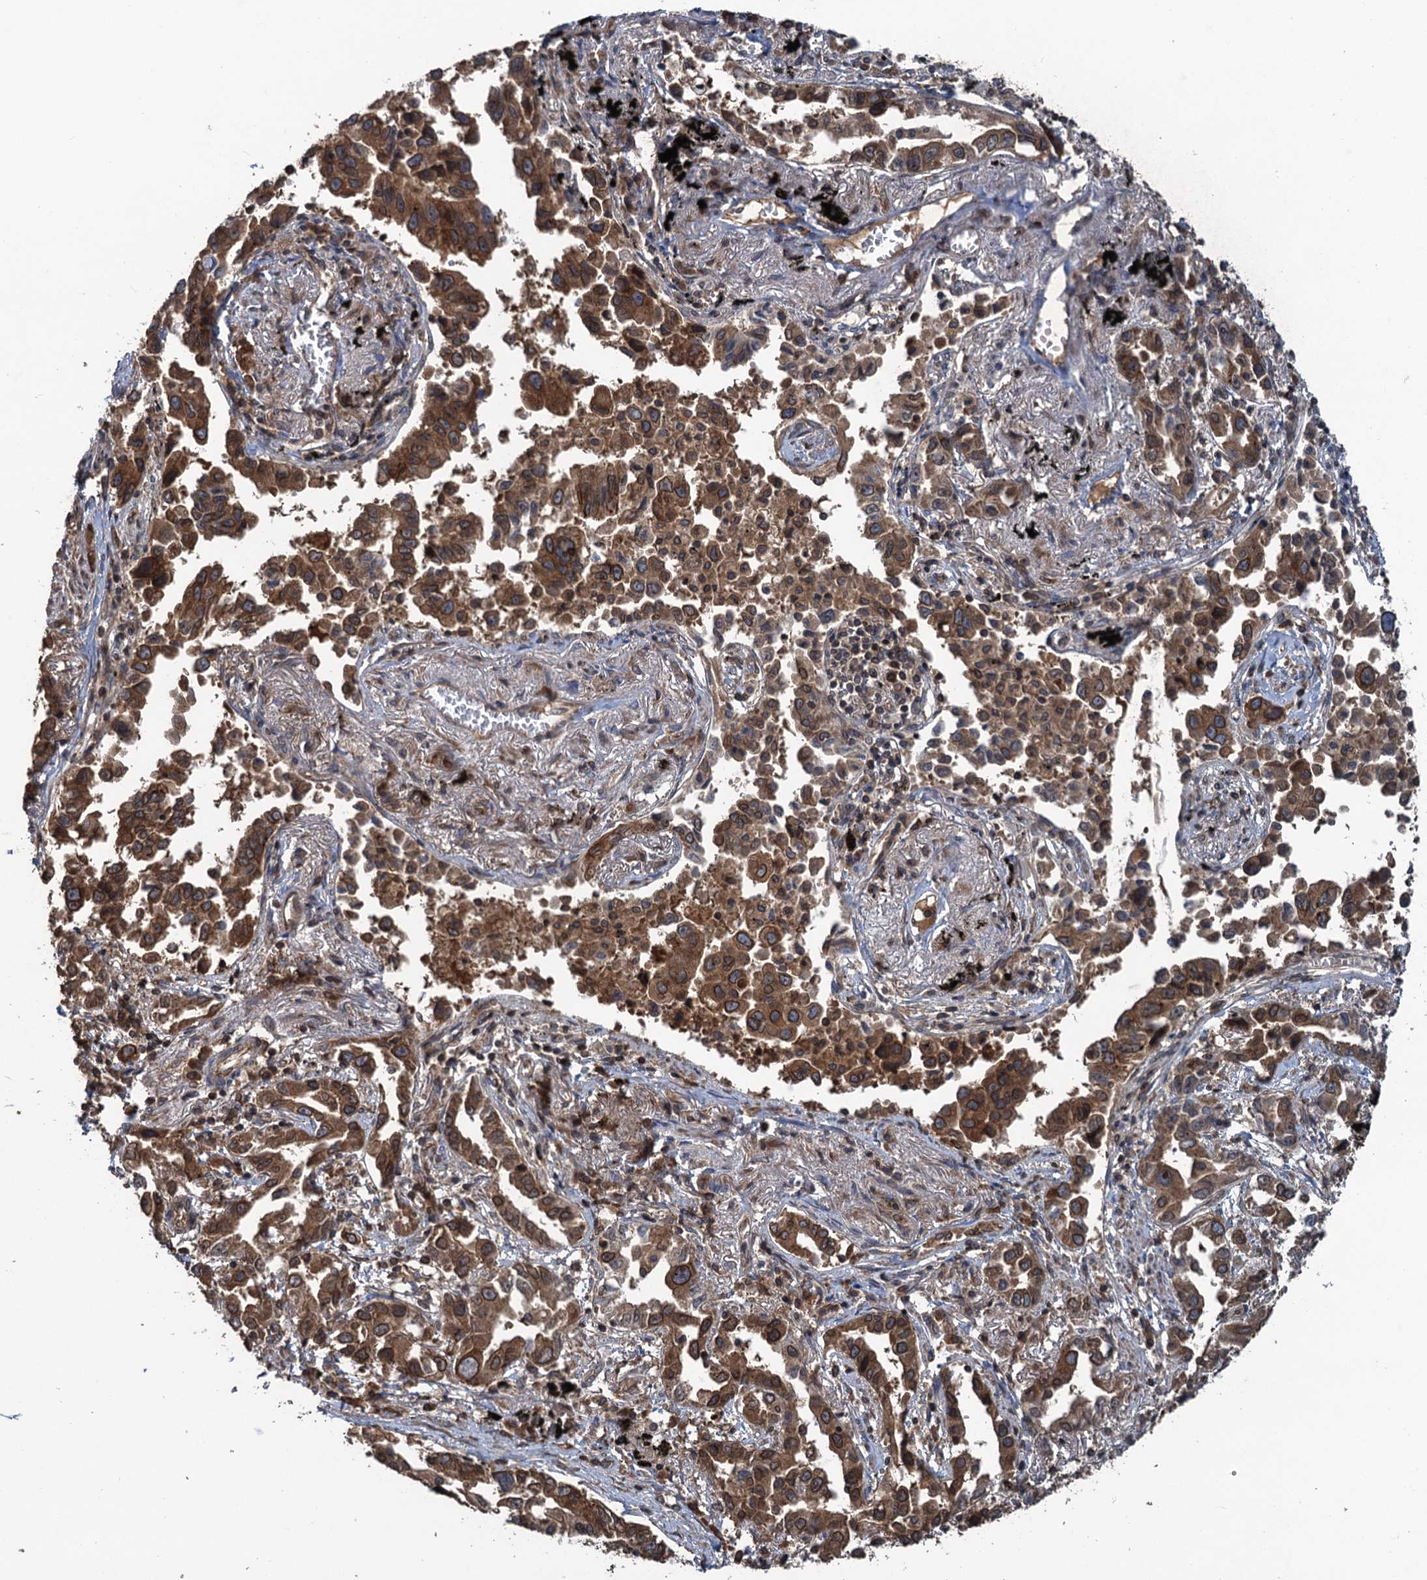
{"staining": {"intensity": "moderate", "quantity": ">75%", "location": "cytoplasmic/membranous,nuclear"}, "tissue": "lung cancer", "cell_type": "Tumor cells", "image_type": "cancer", "snomed": [{"axis": "morphology", "description": "Adenocarcinoma, NOS"}, {"axis": "topography", "description": "Lung"}], "caption": "Protein staining of lung cancer tissue shows moderate cytoplasmic/membranous and nuclear staining in about >75% of tumor cells. The protein is stained brown, and the nuclei are stained in blue (DAB (3,3'-diaminobenzidine) IHC with brightfield microscopy, high magnification).", "gene": "GLE1", "patient": {"sex": "male", "age": 67}}